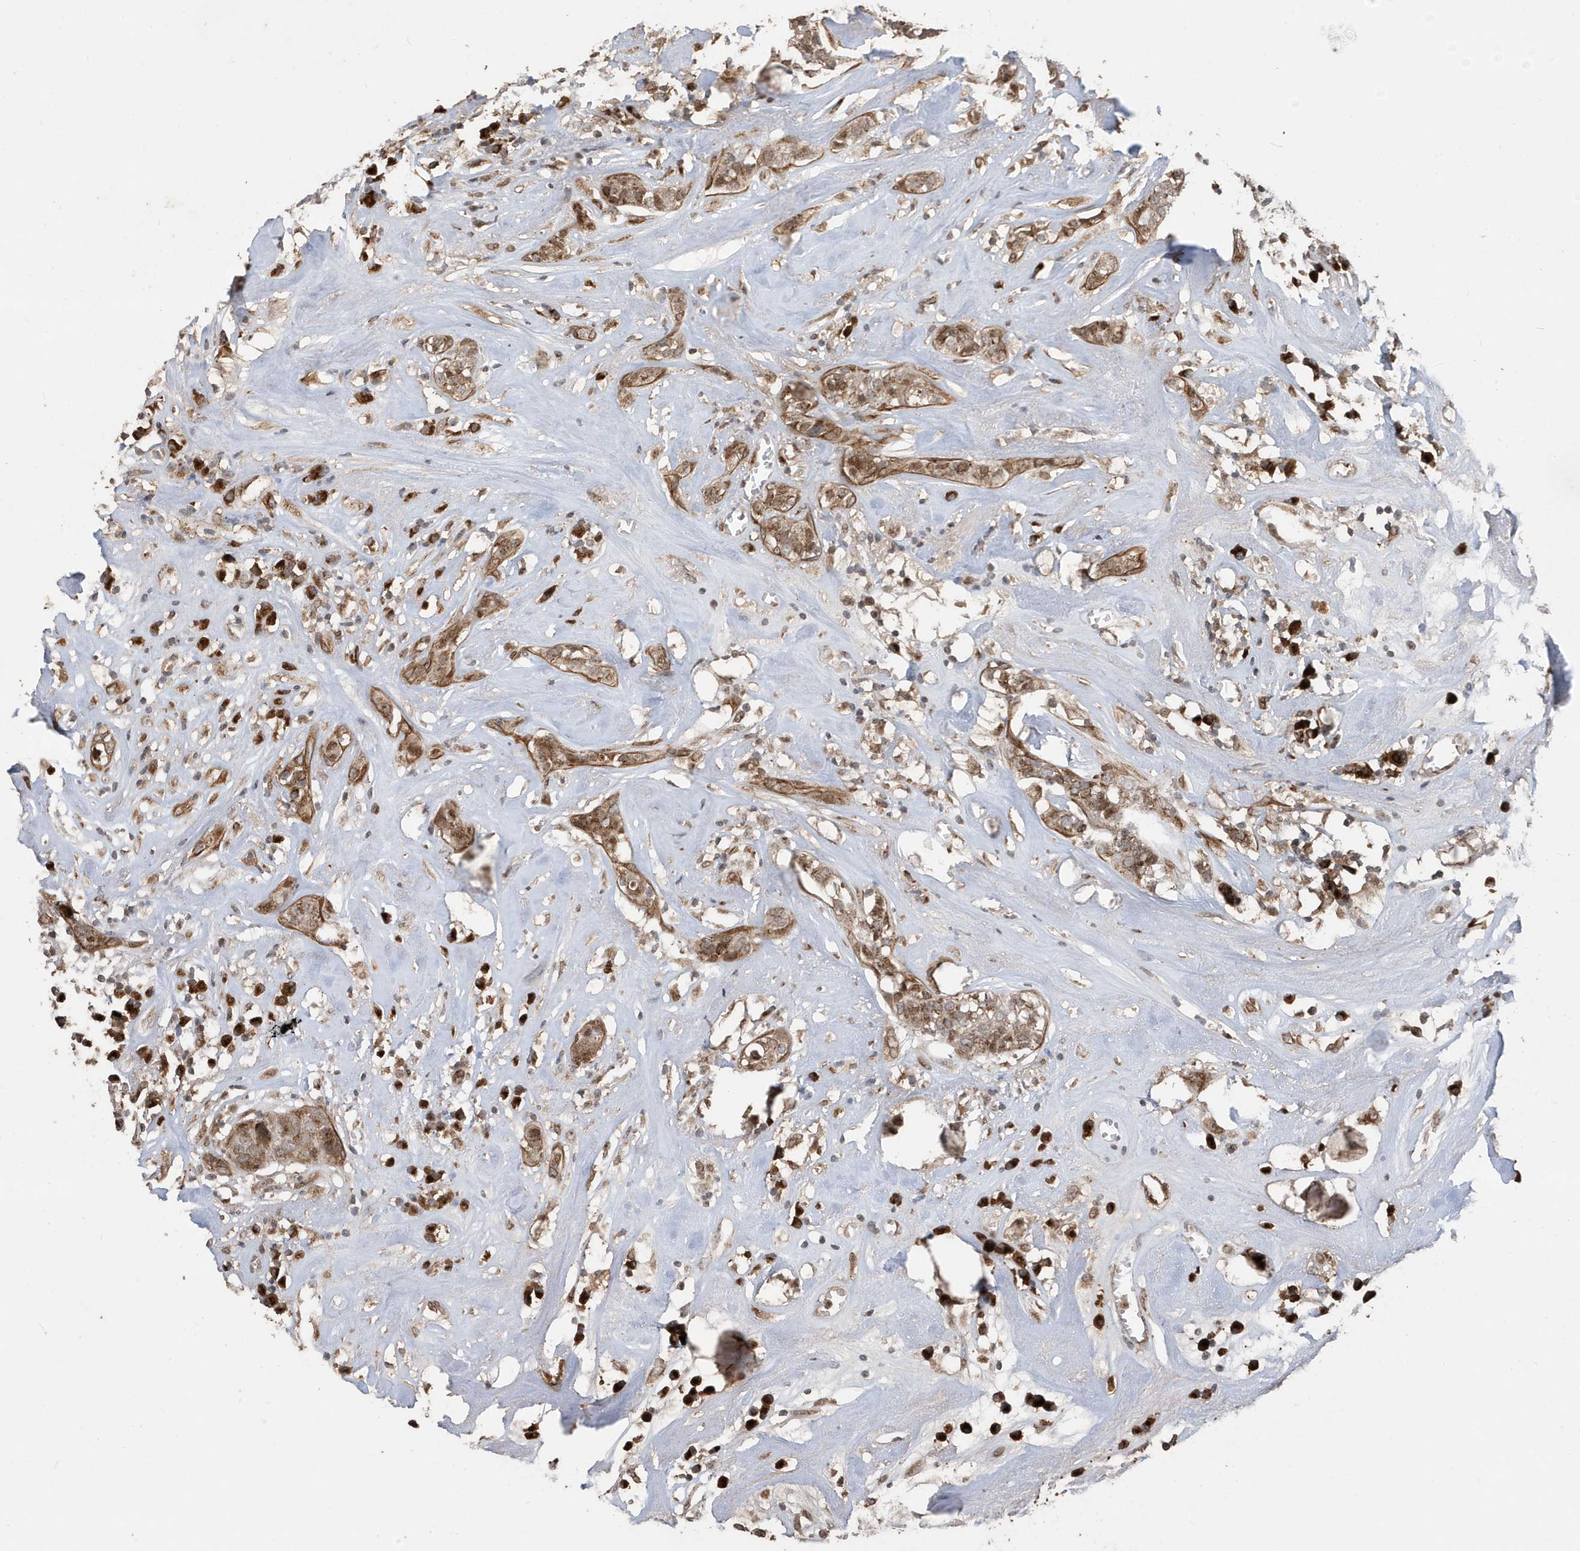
{"staining": {"intensity": "moderate", "quantity": ">75%", "location": "cytoplasmic/membranous"}, "tissue": "head and neck cancer", "cell_type": "Tumor cells", "image_type": "cancer", "snomed": [{"axis": "morphology", "description": "Adenocarcinoma, NOS"}, {"axis": "topography", "description": "Salivary gland"}, {"axis": "topography", "description": "Head-Neck"}], "caption": "Protein staining by immunohistochemistry (IHC) reveals moderate cytoplasmic/membranous staining in approximately >75% of tumor cells in head and neck cancer (adenocarcinoma).", "gene": "RER1", "patient": {"sex": "female", "age": 65}}